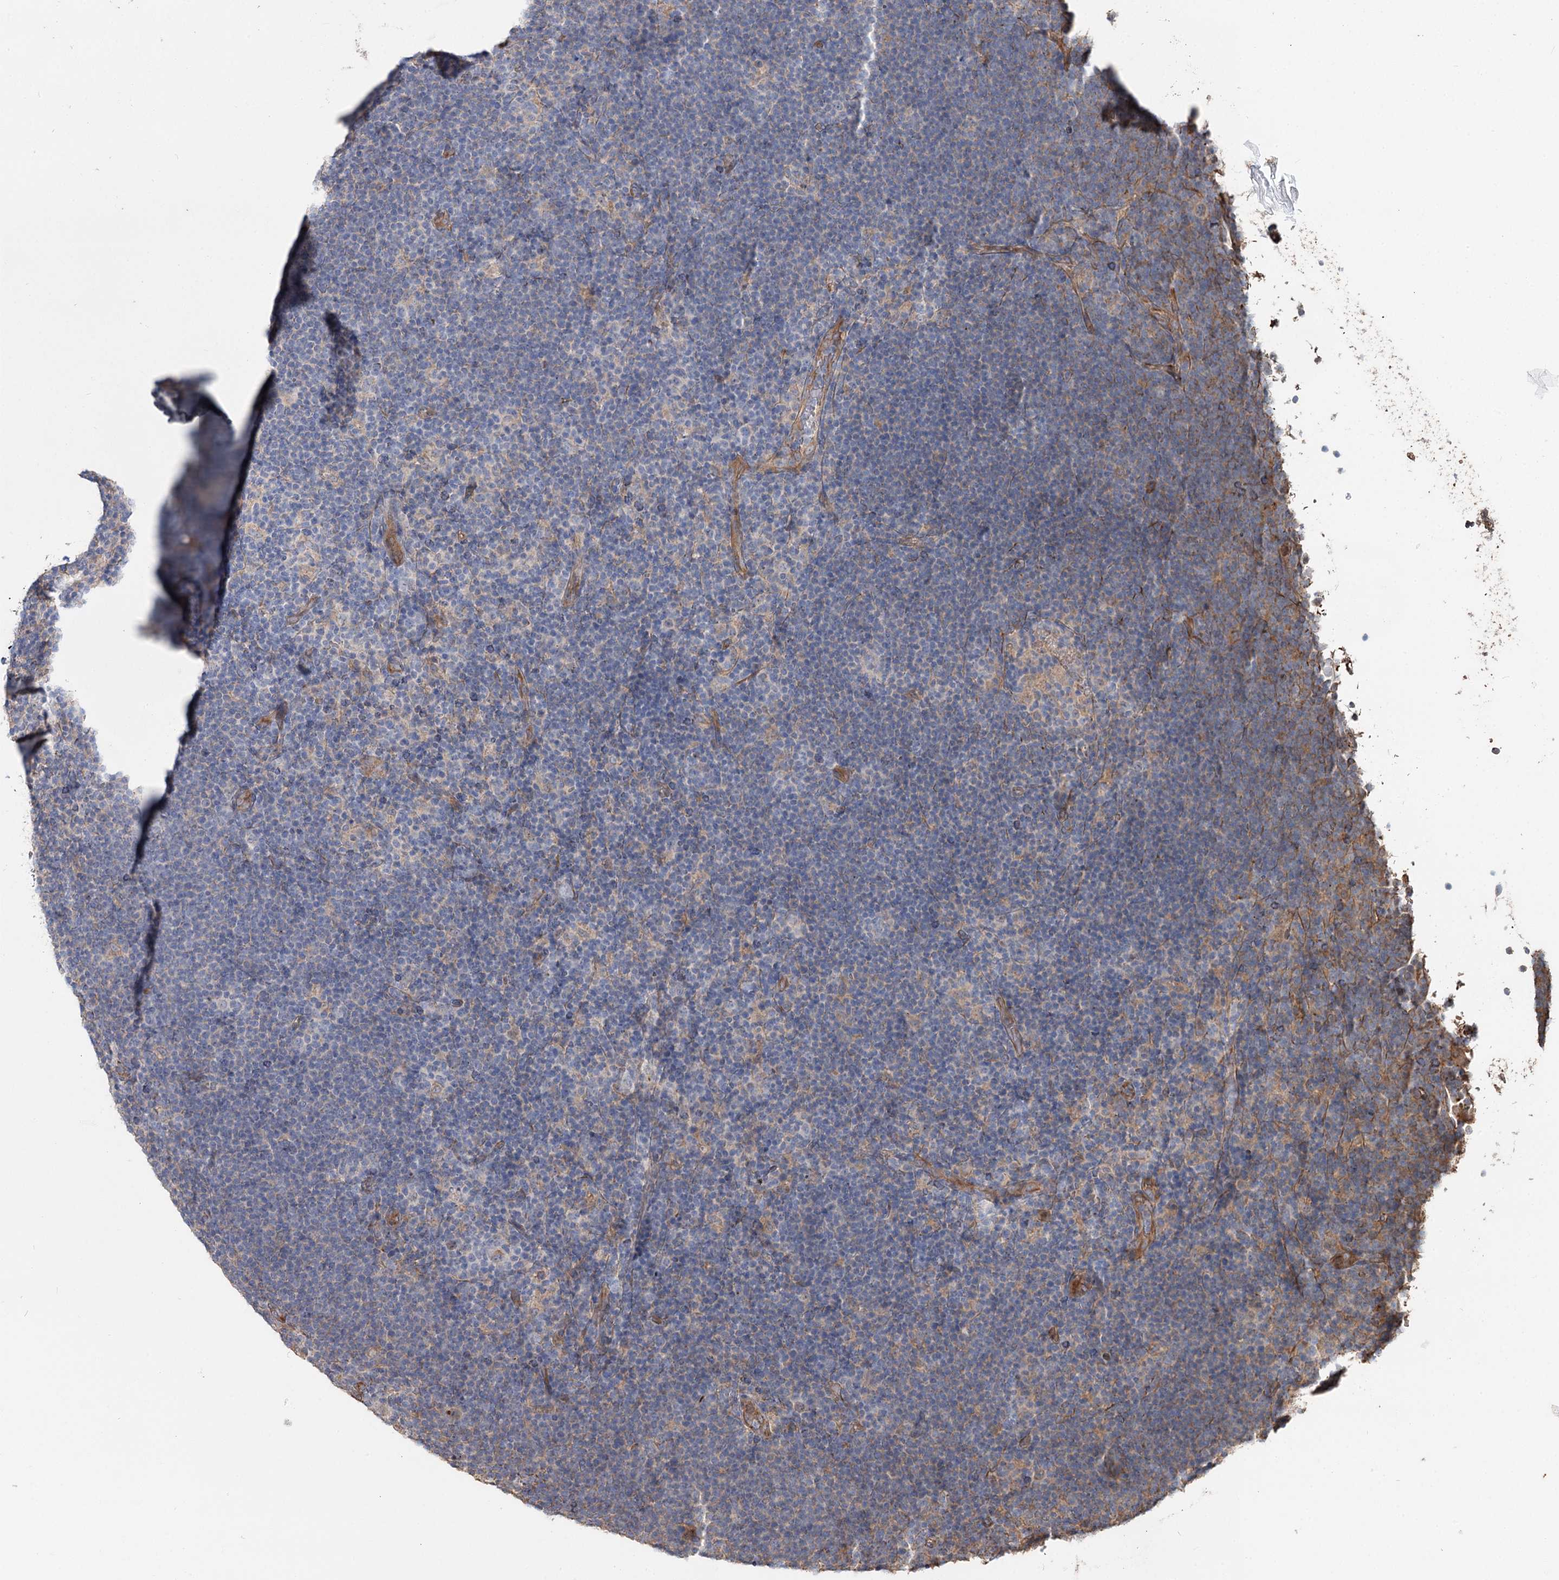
{"staining": {"intensity": "weak", "quantity": "<25%", "location": "cytoplasmic/membranous"}, "tissue": "lymphoma", "cell_type": "Tumor cells", "image_type": "cancer", "snomed": [{"axis": "morphology", "description": "Hodgkin's disease, NOS"}, {"axis": "topography", "description": "Lymph node"}], "caption": "Tumor cells show no significant protein expression in lymphoma.", "gene": "SPART", "patient": {"sex": "female", "age": 57}}